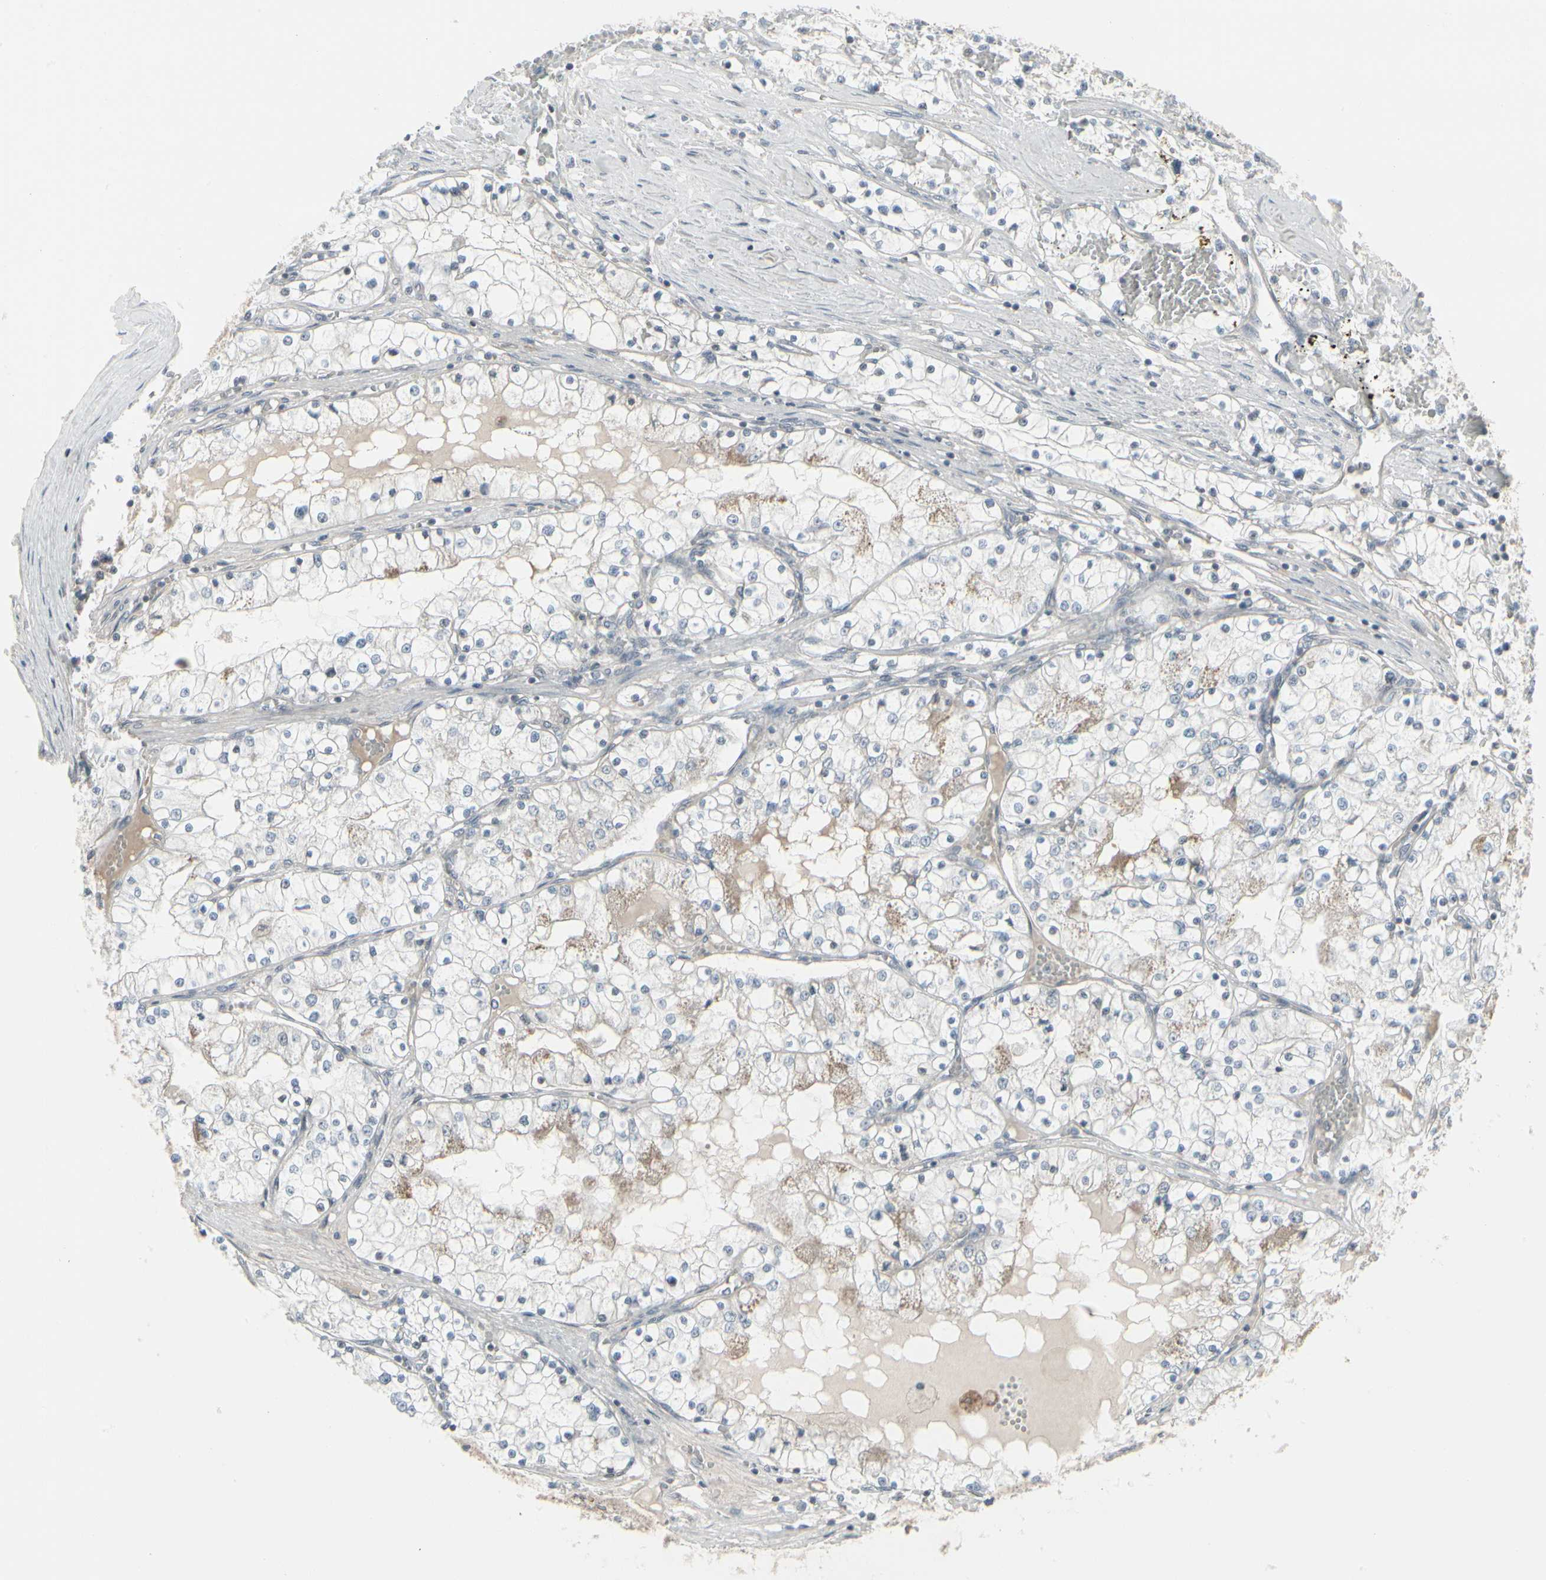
{"staining": {"intensity": "weak", "quantity": "<25%", "location": "cytoplasmic/membranous"}, "tissue": "renal cancer", "cell_type": "Tumor cells", "image_type": "cancer", "snomed": [{"axis": "morphology", "description": "Adenocarcinoma, NOS"}, {"axis": "topography", "description": "Kidney"}], "caption": "Histopathology image shows no significant protein staining in tumor cells of adenocarcinoma (renal). The staining is performed using DAB brown chromogen with nuclei counter-stained in using hematoxylin.", "gene": "EPS15", "patient": {"sex": "male", "age": 68}}